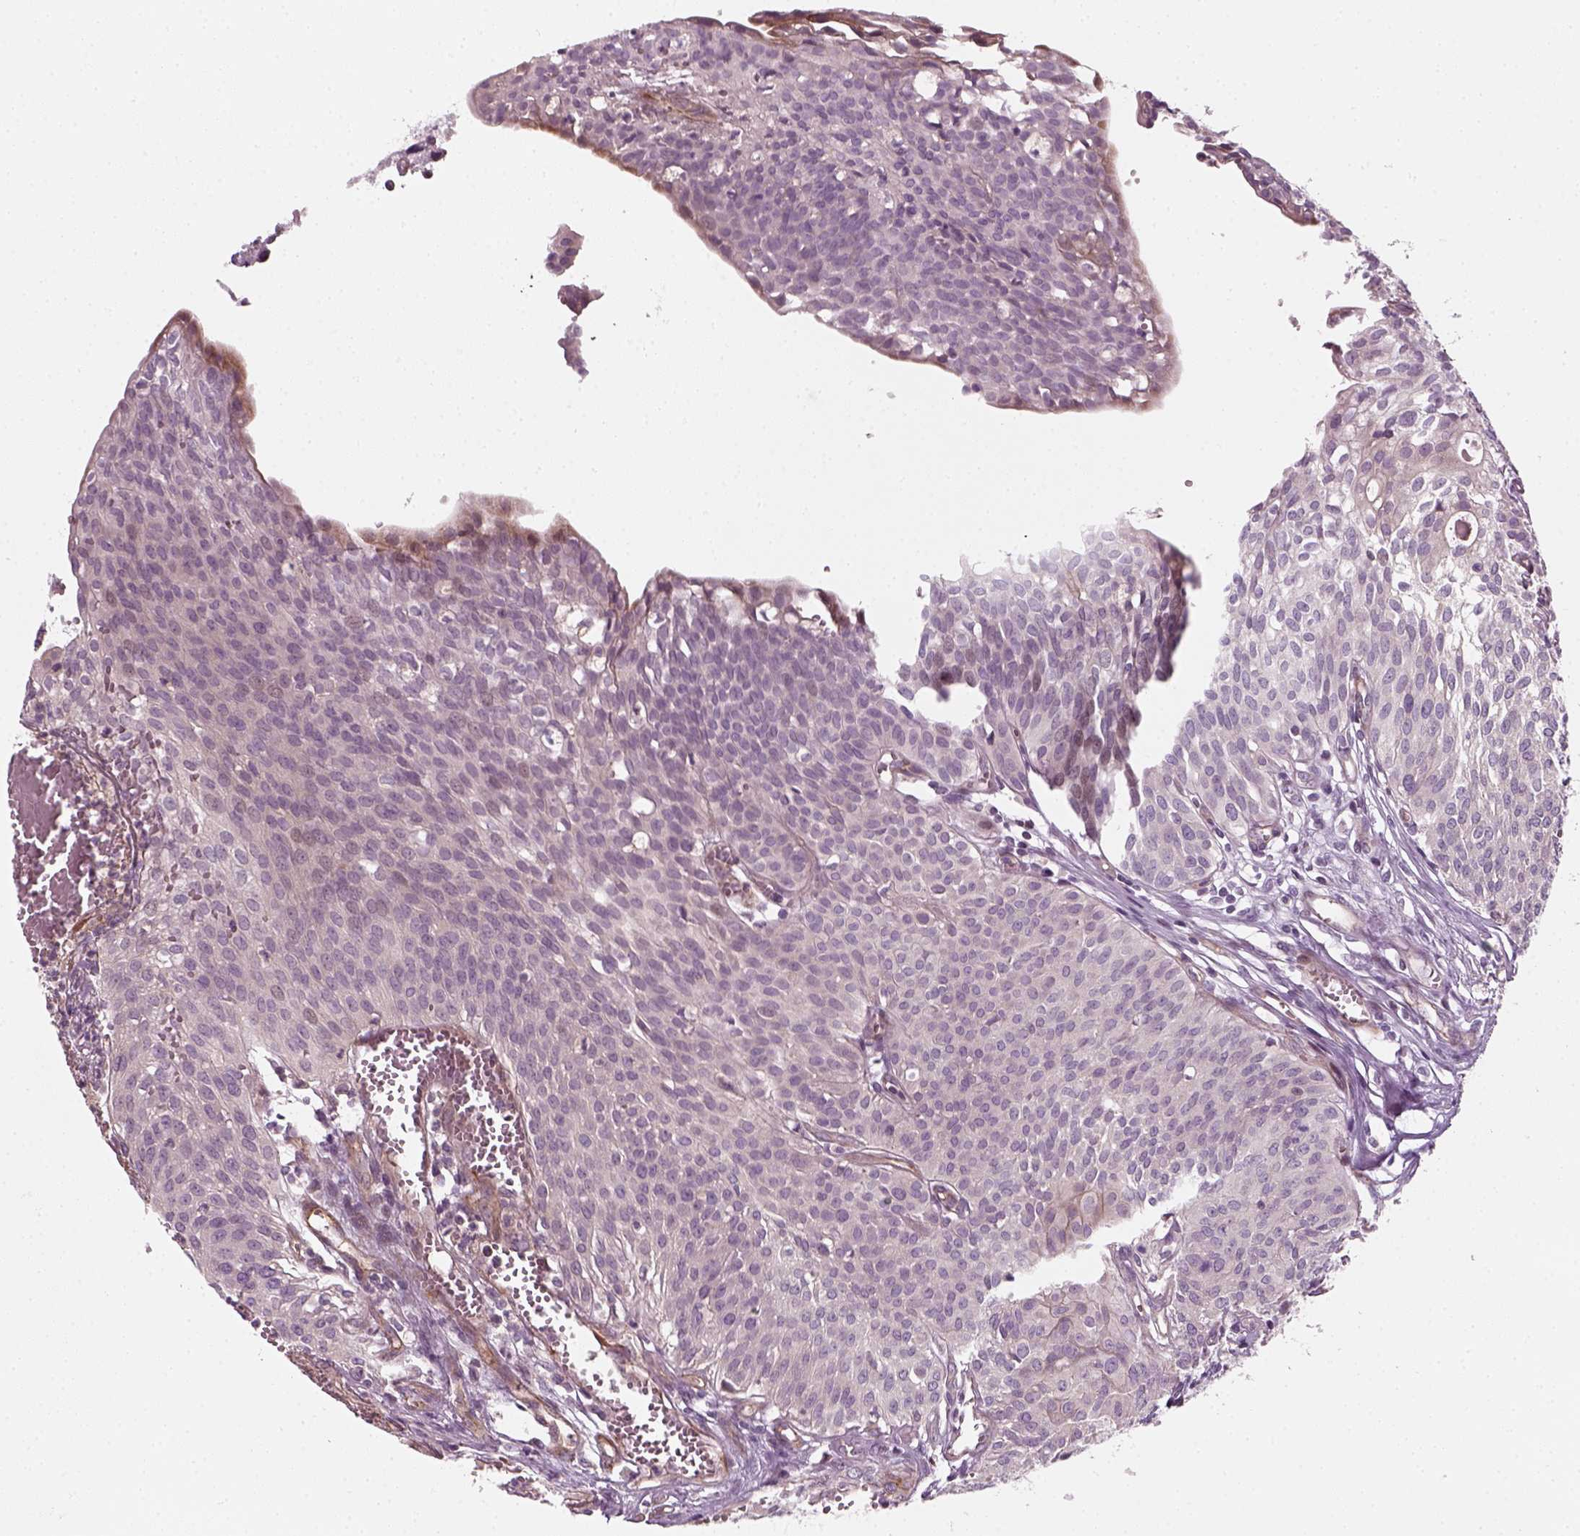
{"staining": {"intensity": "negative", "quantity": "none", "location": "none"}, "tissue": "urothelial cancer", "cell_type": "Tumor cells", "image_type": "cancer", "snomed": [{"axis": "morphology", "description": "Urothelial carcinoma, High grade"}, {"axis": "topography", "description": "Urinary bladder"}], "caption": "This is an immunohistochemistry (IHC) image of high-grade urothelial carcinoma. There is no expression in tumor cells.", "gene": "DNASE1L1", "patient": {"sex": "male", "age": 57}}